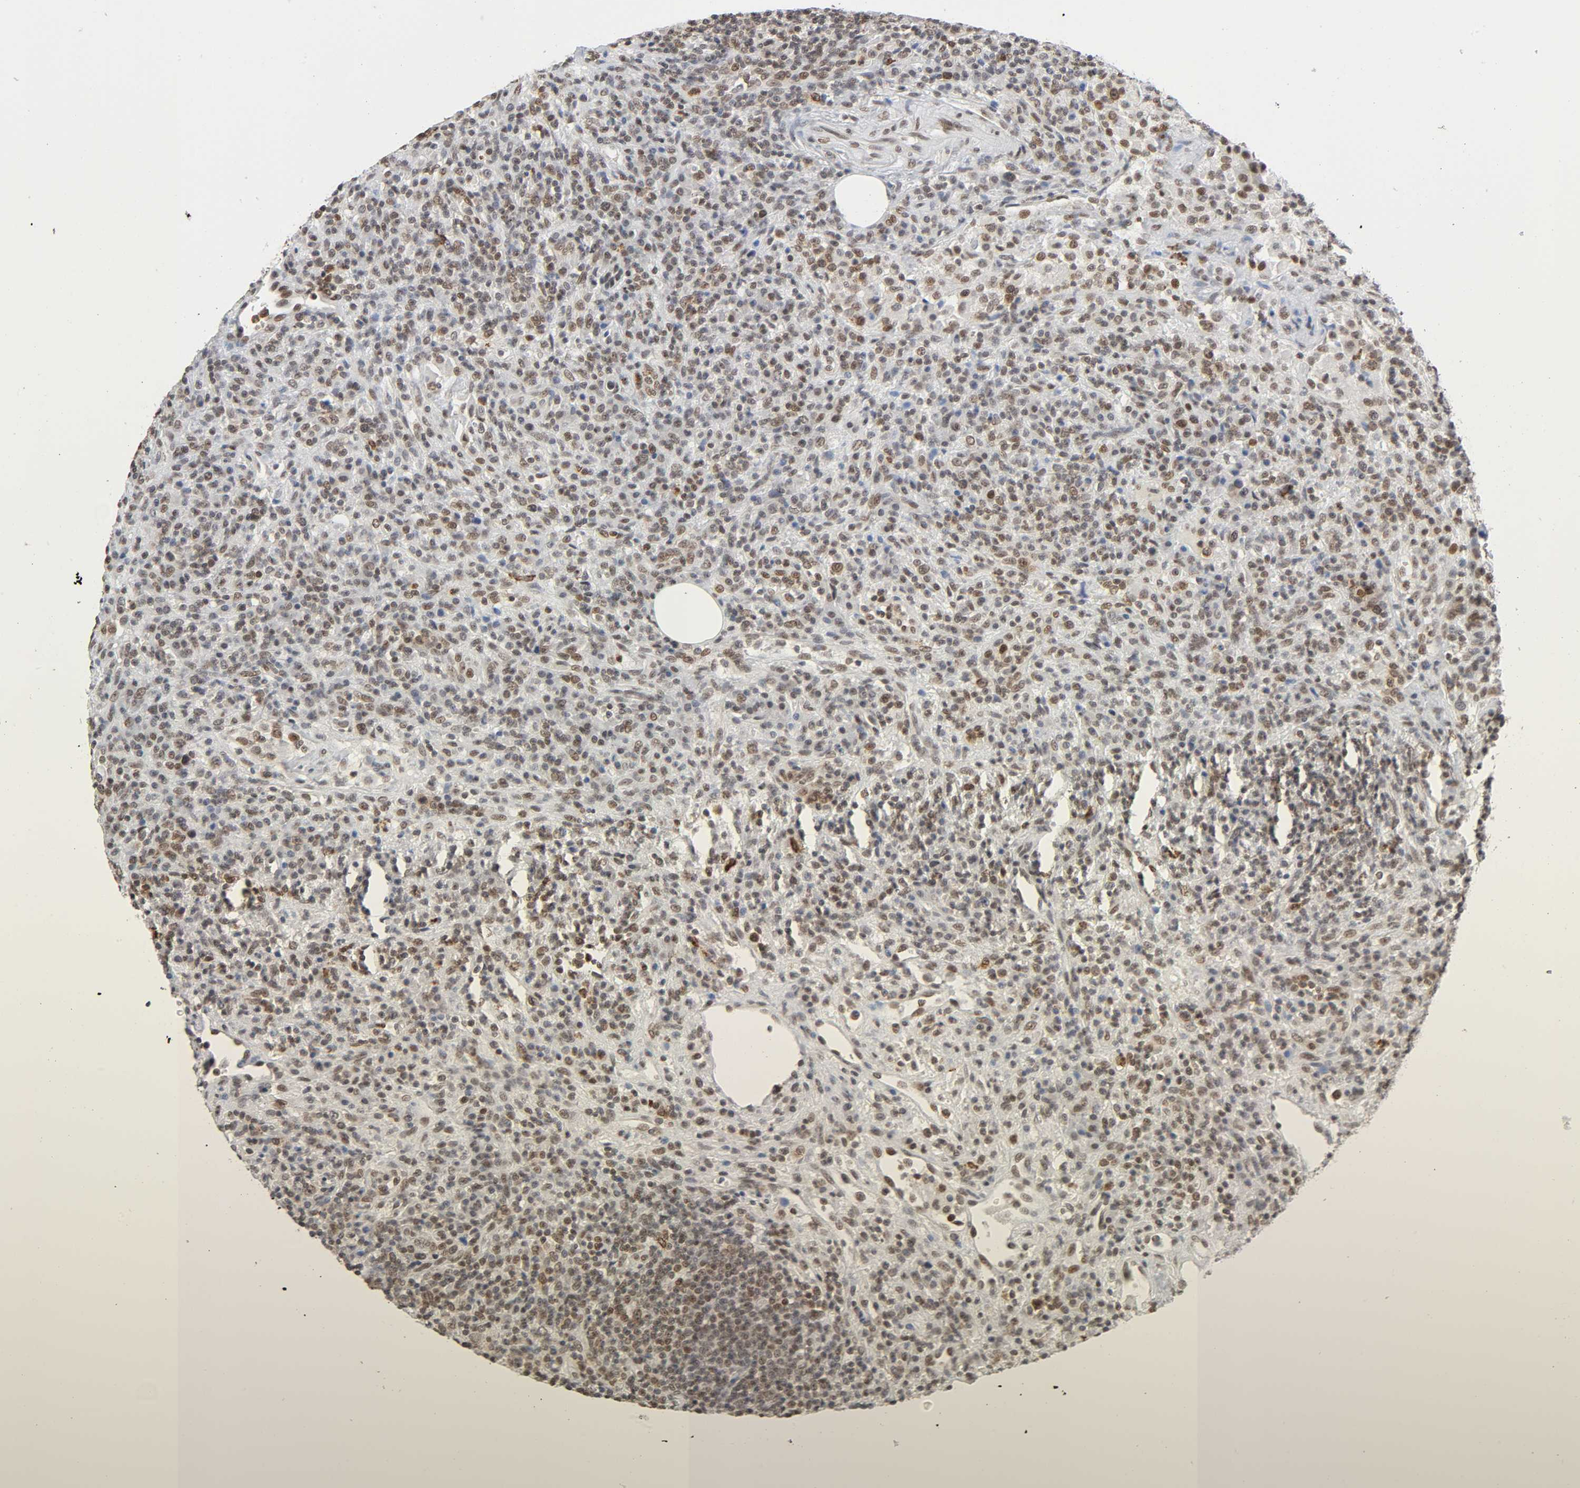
{"staining": {"intensity": "moderate", "quantity": ">75%", "location": "nuclear"}, "tissue": "lymphoma", "cell_type": "Tumor cells", "image_type": "cancer", "snomed": [{"axis": "morphology", "description": "Hodgkin's disease, NOS"}, {"axis": "topography", "description": "Lymph node"}], "caption": "Brown immunohistochemical staining in Hodgkin's disease shows moderate nuclear expression in approximately >75% of tumor cells. The staining was performed using DAB to visualize the protein expression in brown, while the nuclei were stained in blue with hematoxylin (Magnification: 20x).", "gene": "SUMO1", "patient": {"sex": "male", "age": 65}}